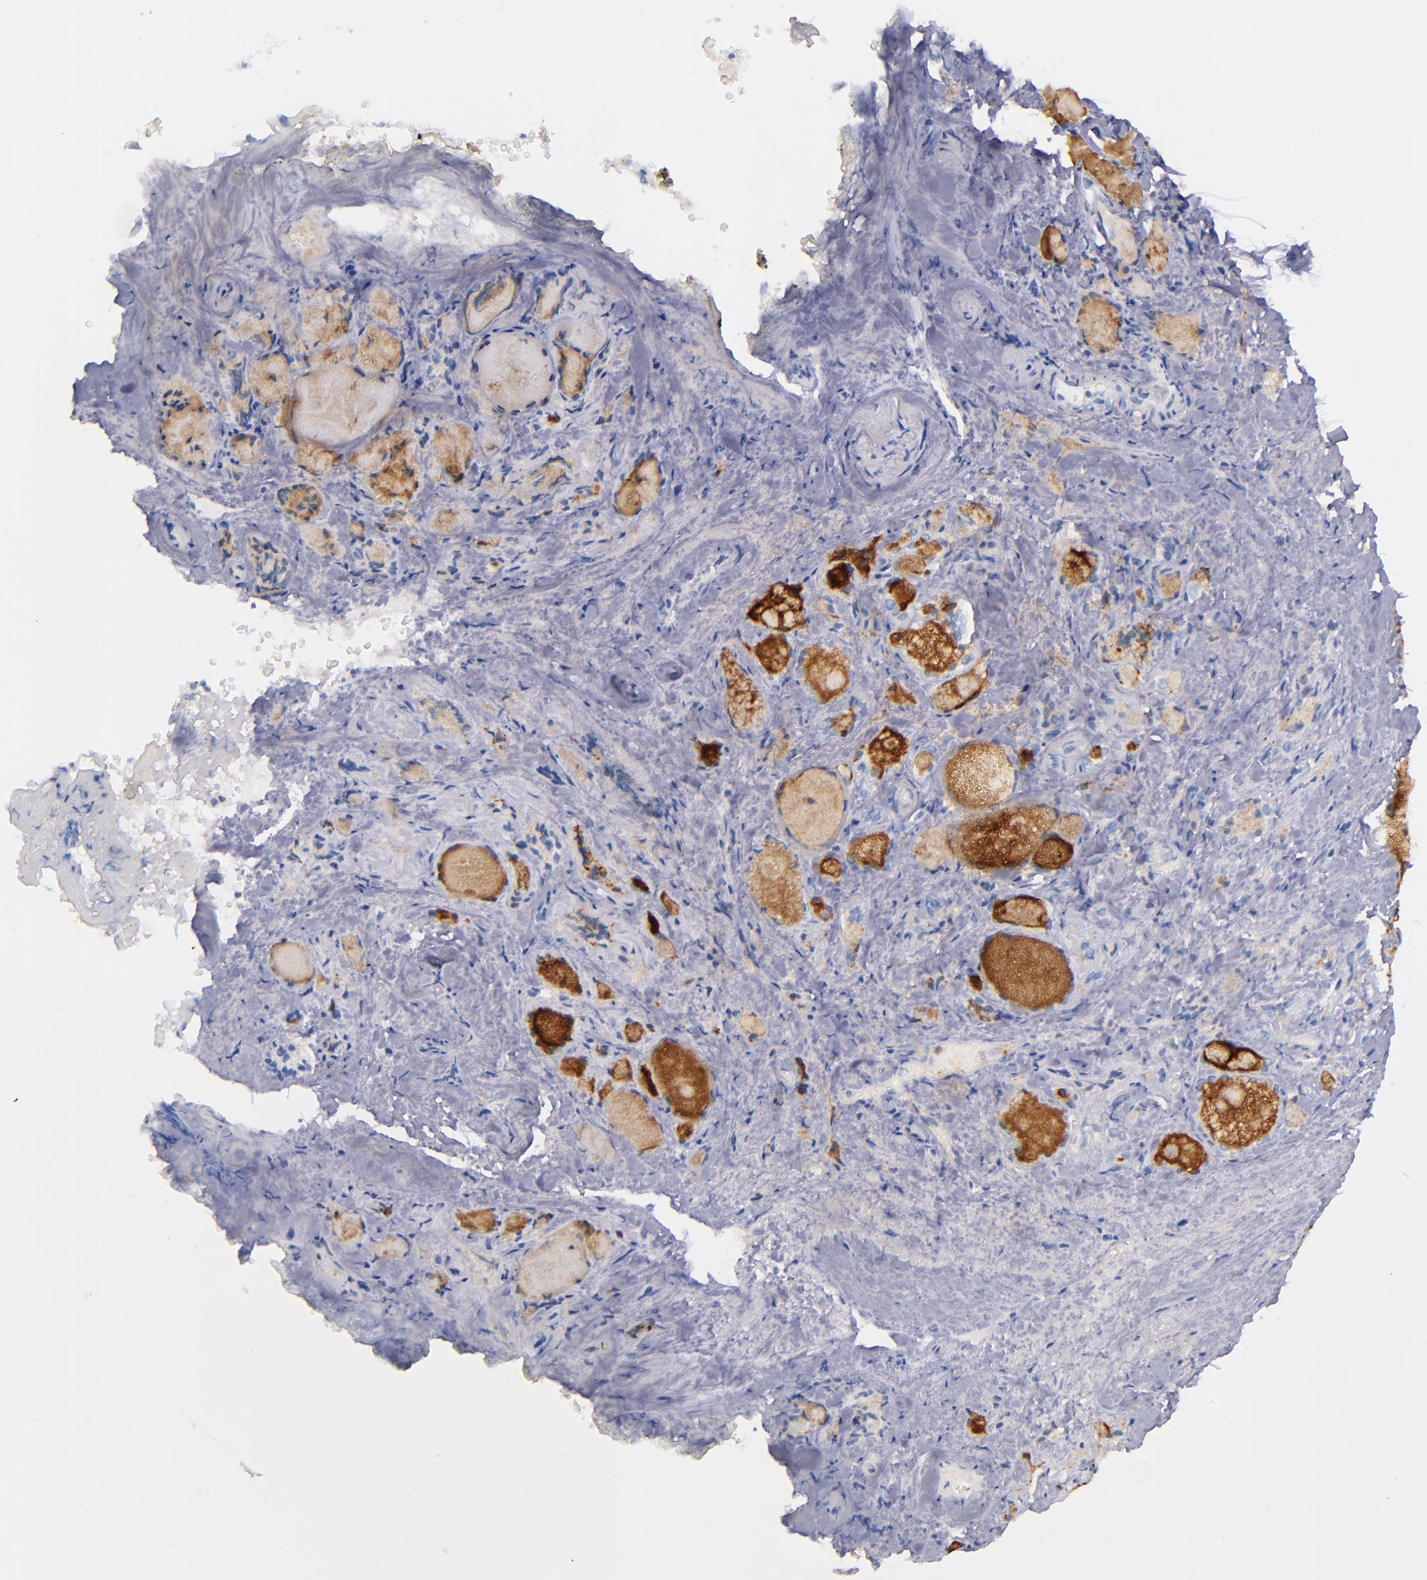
{"staining": {"intensity": "negative", "quantity": "none", "location": "none"}, "tissue": "thyroid gland", "cell_type": "Glandular cells", "image_type": "normal", "snomed": [{"axis": "morphology", "description": "Normal tissue, NOS"}, {"axis": "topography", "description": "Thyroid gland"}], "caption": "Thyroid gland stained for a protein using IHC exhibits no staining glandular cells.", "gene": "CNTNAP2", "patient": {"sex": "female", "age": 75}}